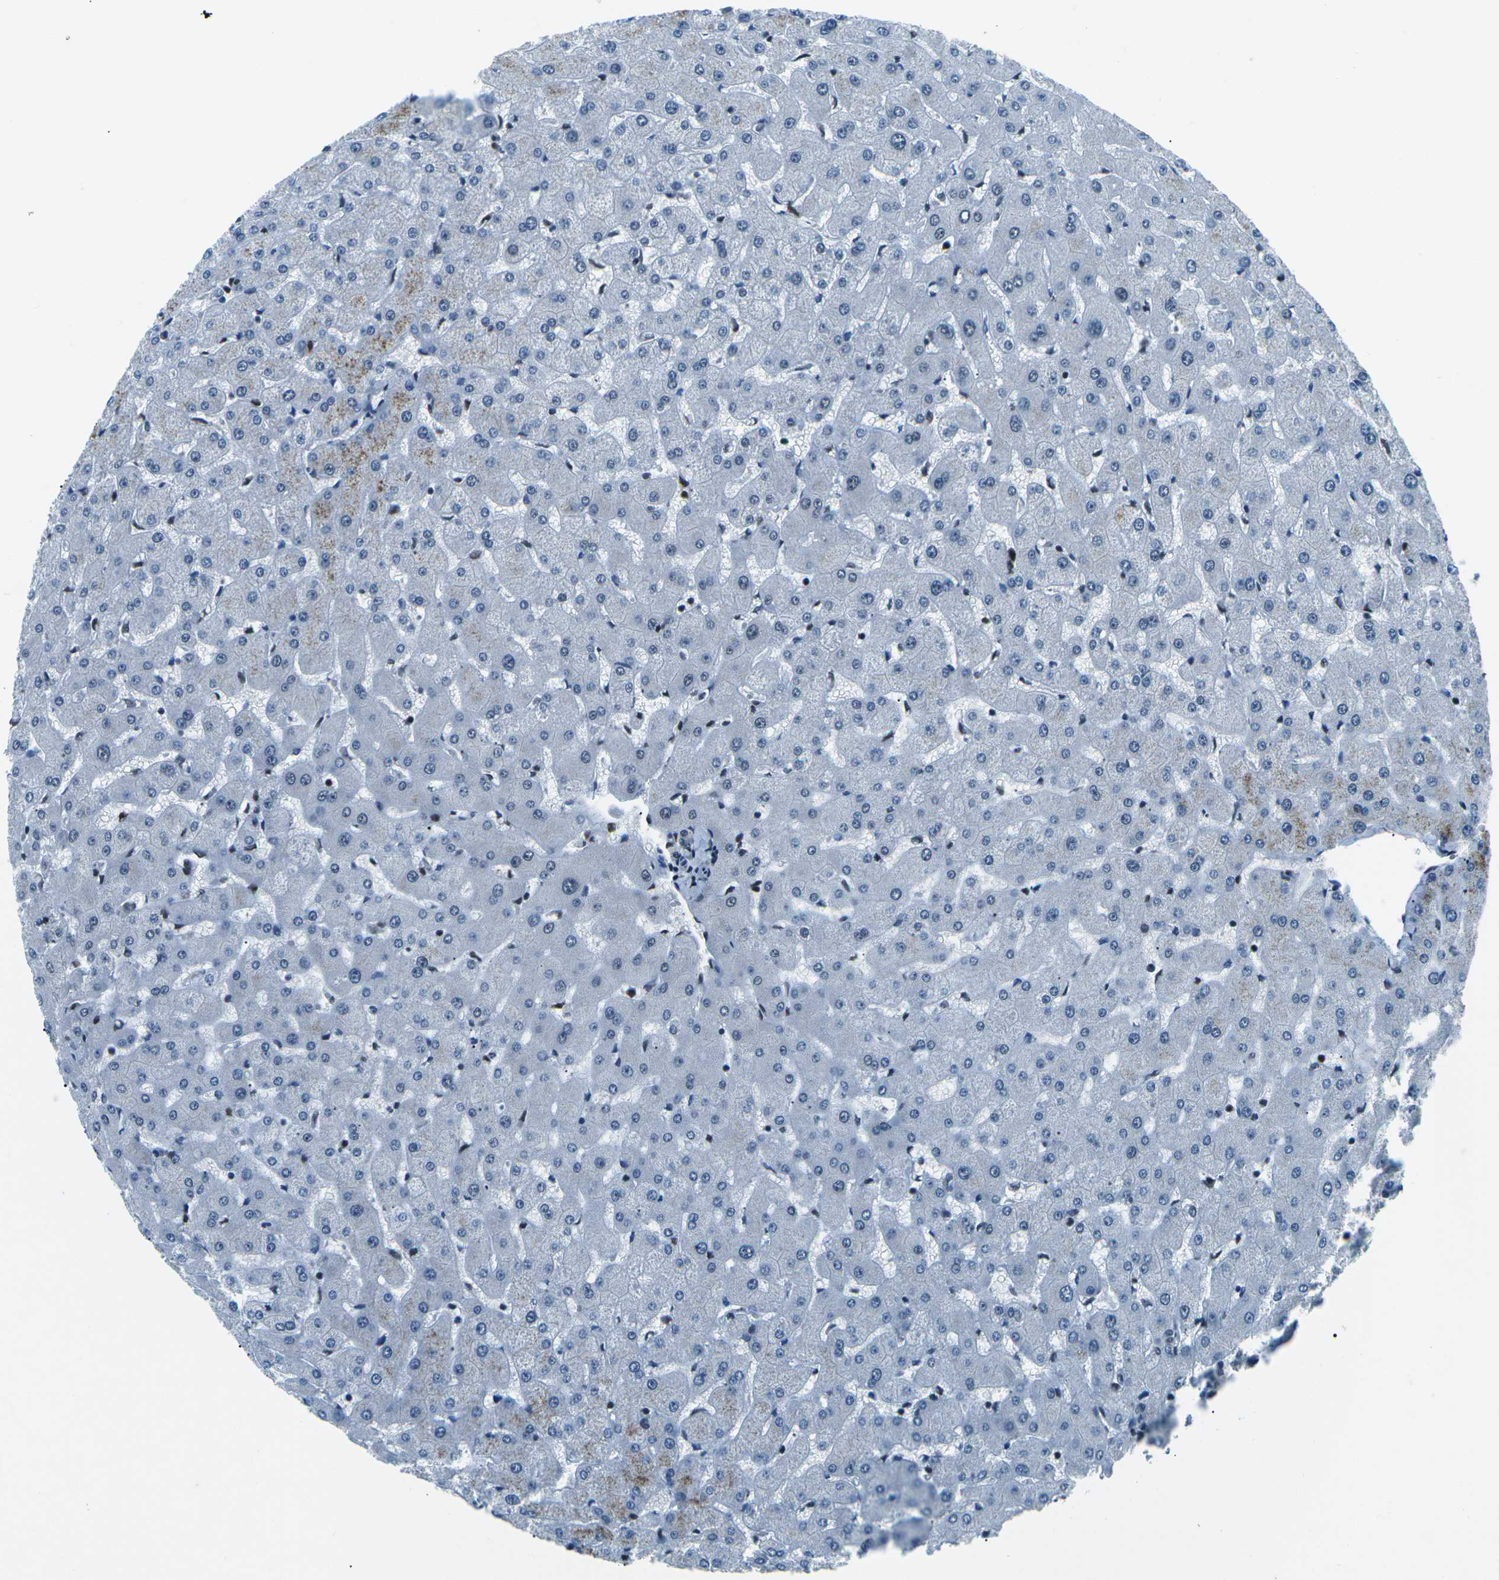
{"staining": {"intensity": "negative", "quantity": "none", "location": "none"}, "tissue": "liver", "cell_type": "Cholangiocytes", "image_type": "normal", "snomed": [{"axis": "morphology", "description": "Normal tissue, NOS"}, {"axis": "topography", "description": "Liver"}], "caption": "Immunohistochemistry (IHC) photomicrograph of normal liver: human liver stained with DAB (3,3'-diaminobenzidine) shows no significant protein expression in cholangiocytes.", "gene": "RBL2", "patient": {"sex": "female", "age": 63}}